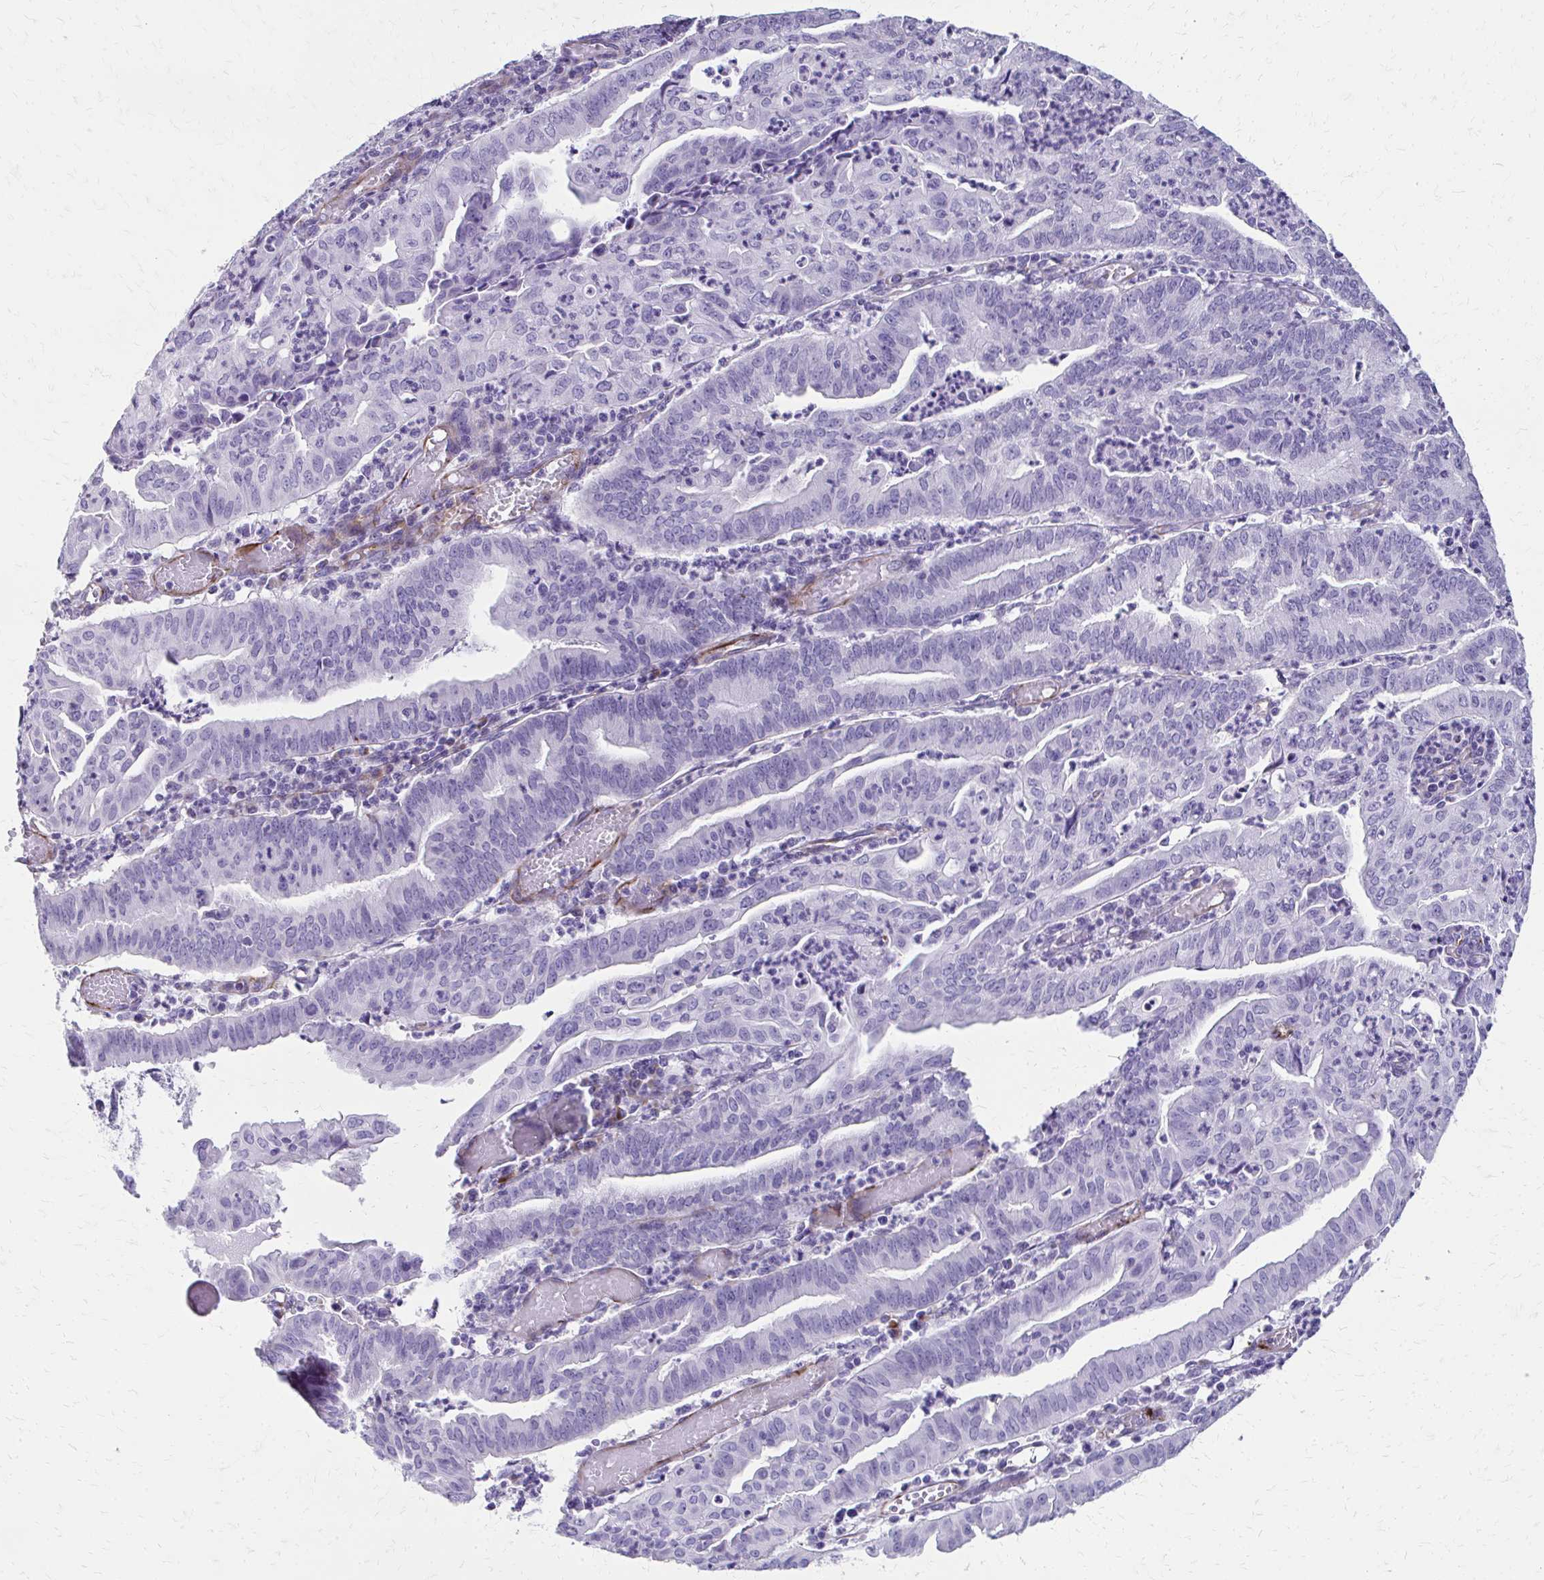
{"staining": {"intensity": "negative", "quantity": "none", "location": "none"}, "tissue": "endometrial cancer", "cell_type": "Tumor cells", "image_type": "cancer", "snomed": [{"axis": "morphology", "description": "Adenocarcinoma, NOS"}, {"axis": "topography", "description": "Endometrium"}], "caption": "This photomicrograph is of adenocarcinoma (endometrial) stained with immunohistochemistry (IHC) to label a protein in brown with the nuclei are counter-stained blue. There is no staining in tumor cells.", "gene": "TRIM6", "patient": {"sex": "female", "age": 60}}